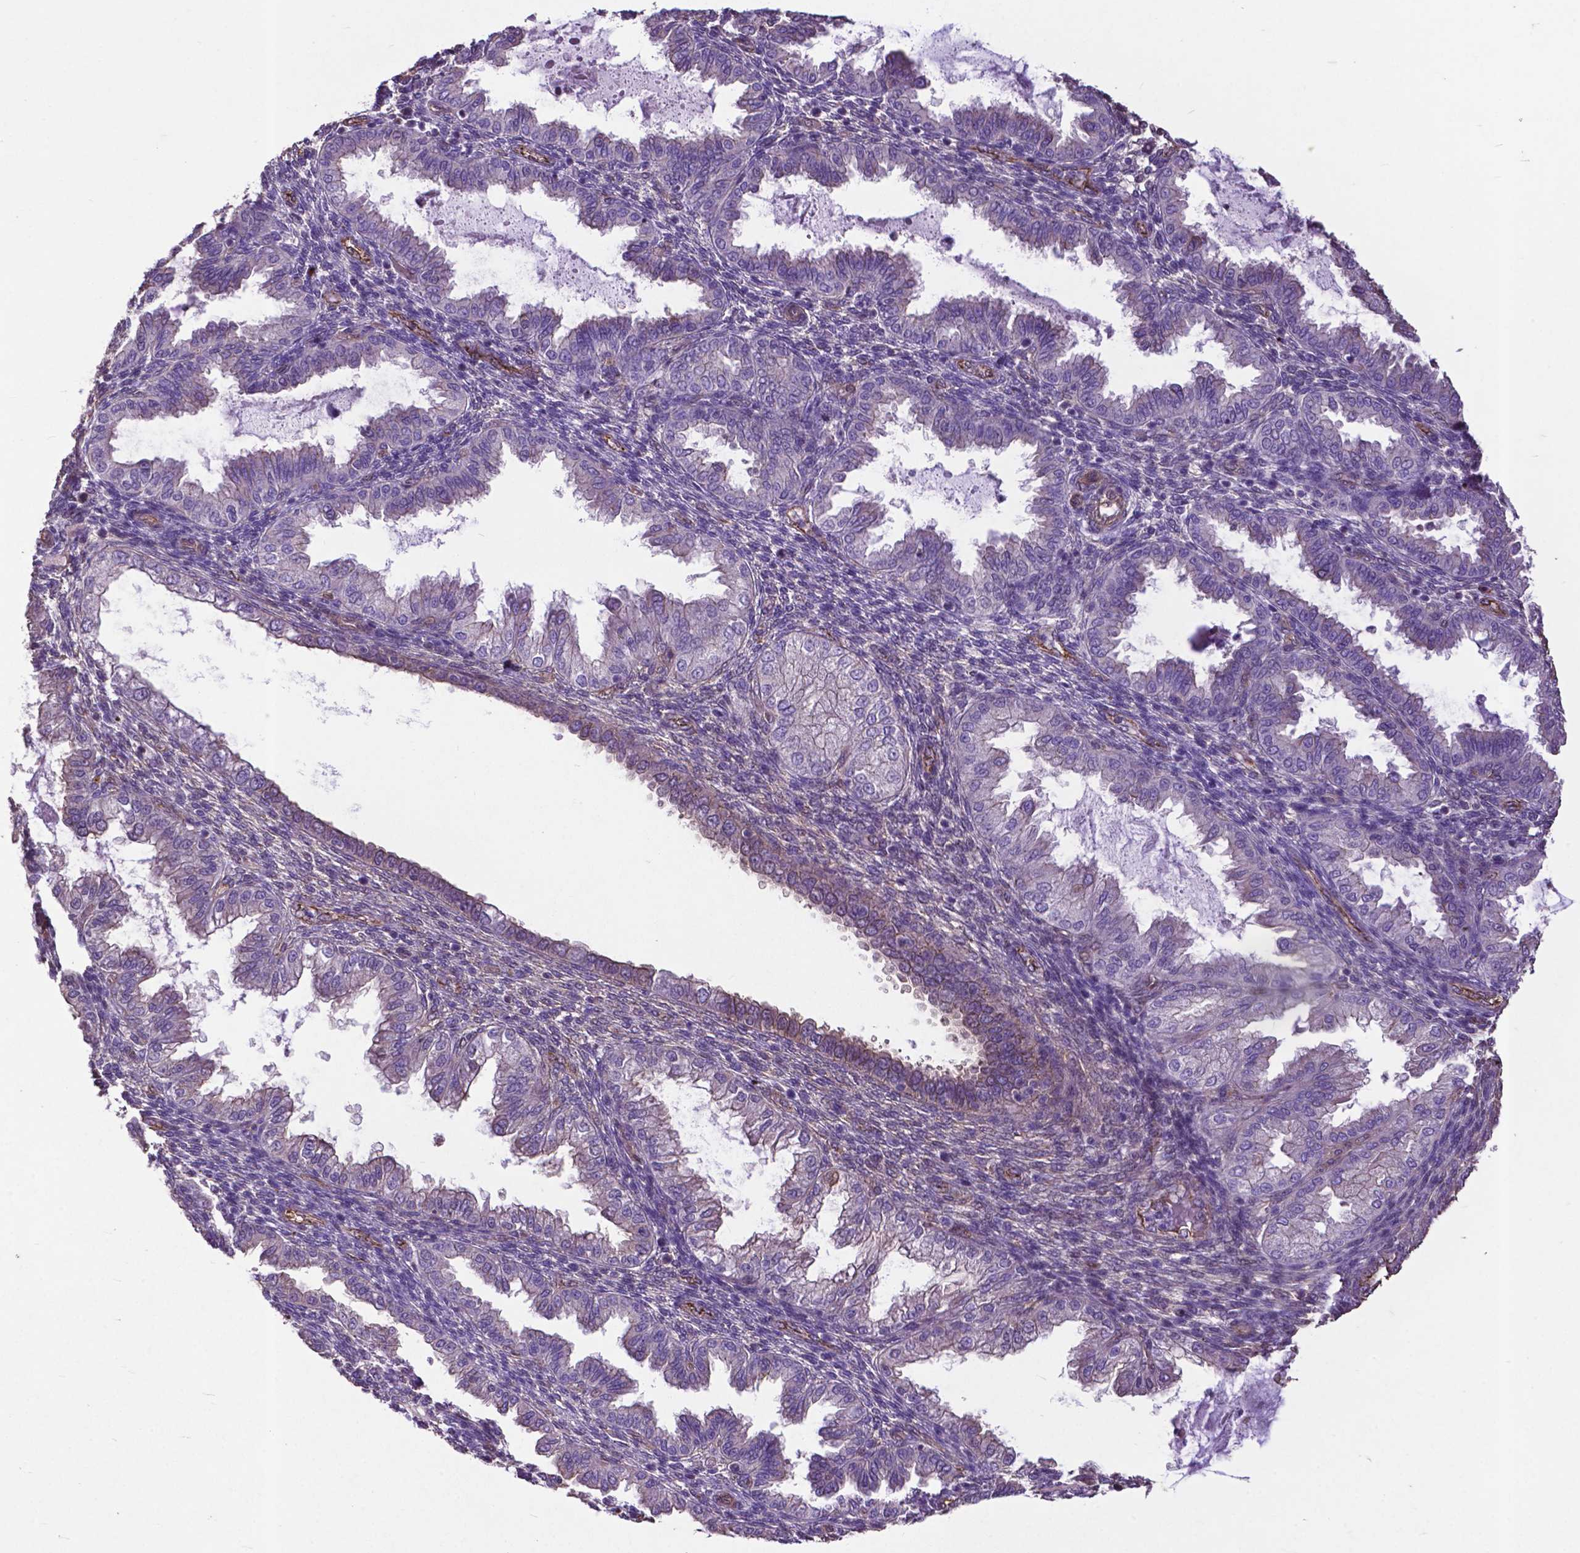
{"staining": {"intensity": "negative", "quantity": "none", "location": "none"}, "tissue": "endometrium", "cell_type": "Cells in endometrial stroma", "image_type": "normal", "snomed": [{"axis": "morphology", "description": "Normal tissue, NOS"}, {"axis": "topography", "description": "Endometrium"}], "caption": "This is an immunohistochemistry (IHC) histopathology image of normal endometrium. There is no staining in cells in endometrial stroma.", "gene": "PDLIM1", "patient": {"sex": "female", "age": 33}}